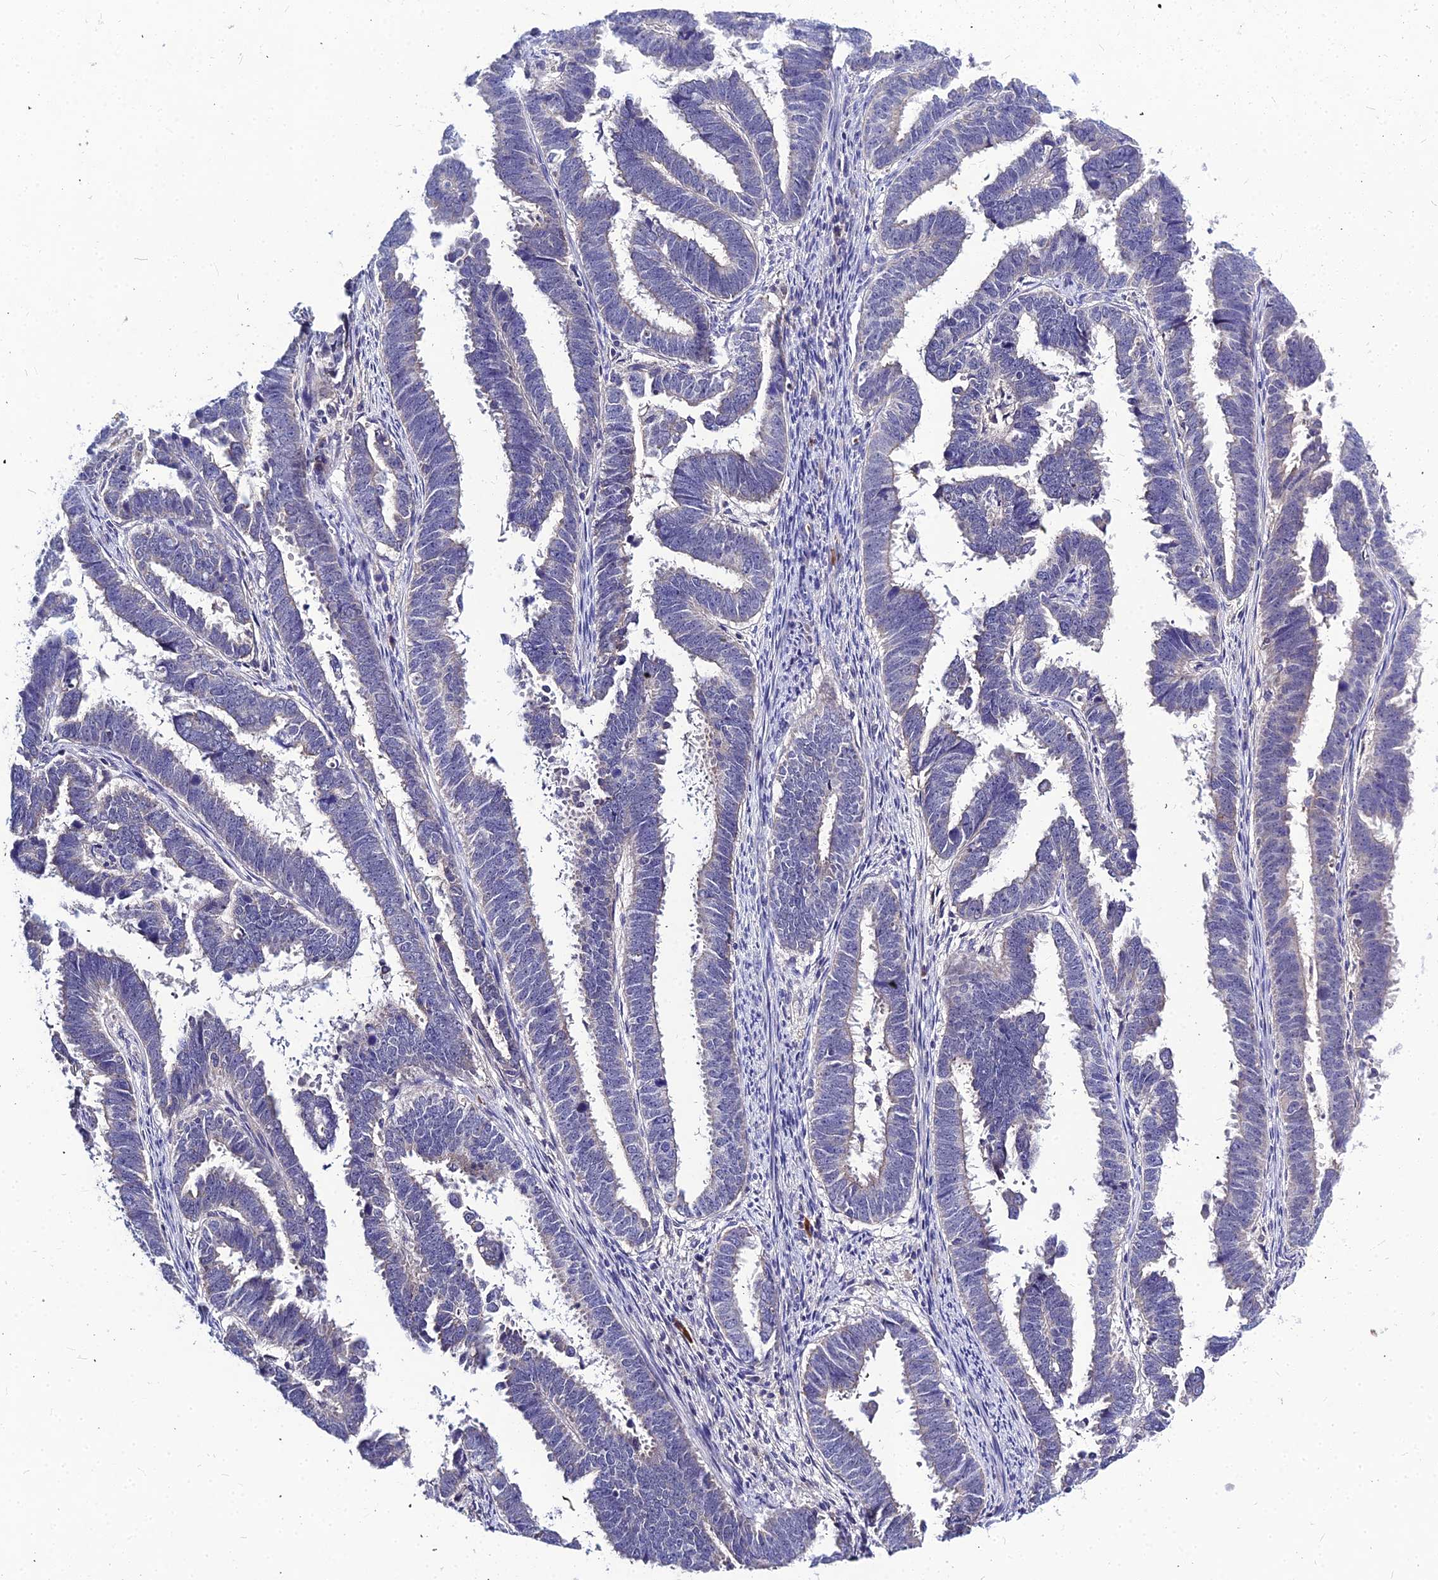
{"staining": {"intensity": "negative", "quantity": "none", "location": "none"}, "tissue": "endometrial cancer", "cell_type": "Tumor cells", "image_type": "cancer", "snomed": [{"axis": "morphology", "description": "Adenocarcinoma, NOS"}, {"axis": "topography", "description": "Endometrium"}], "caption": "IHC of adenocarcinoma (endometrial) shows no expression in tumor cells.", "gene": "DMRTA1", "patient": {"sex": "female", "age": 75}}